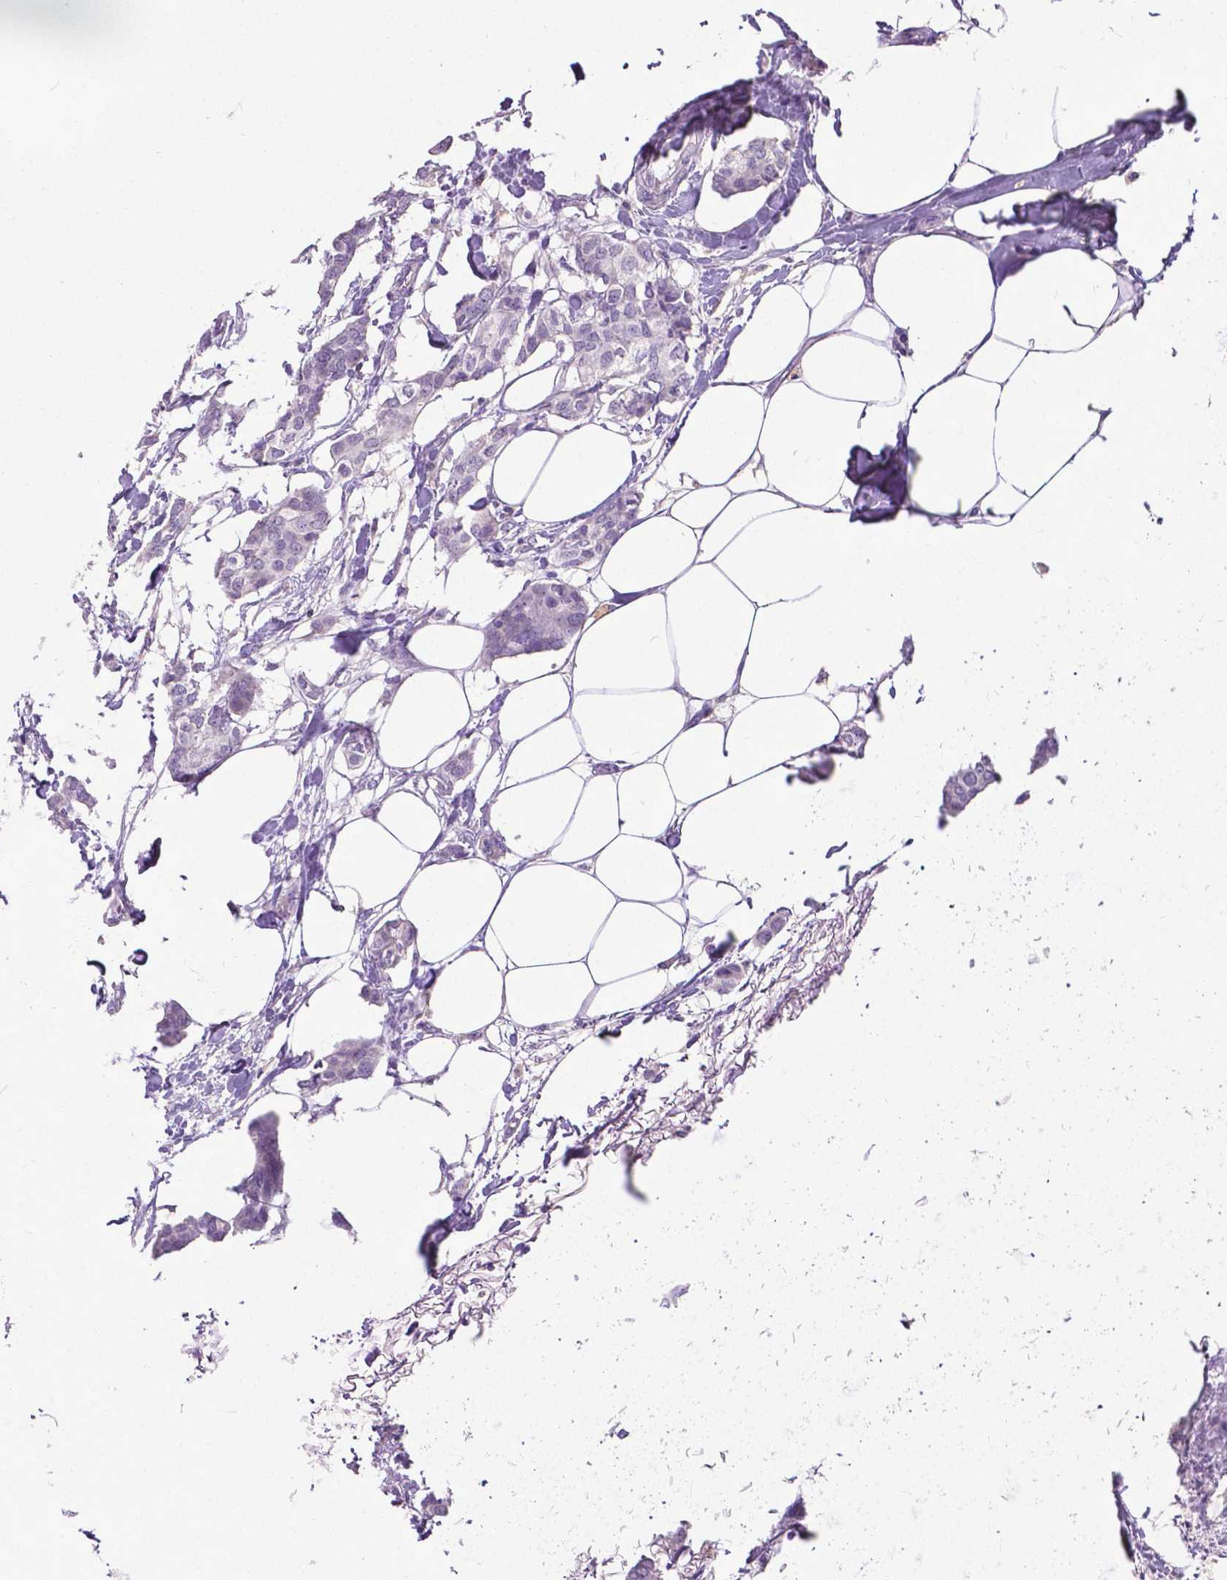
{"staining": {"intensity": "negative", "quantity": "none", "location": "none"}, "tissue": "breast cancer", "cell_type": "Tumor cells", "image_type": "cancer", "snomed": [{"axis": "morphology", "description": "Duct carcinoma"}, {"axis": "topography", "description": "Breast"}], "caption": "Protein analysis of intraductal carcinoma (breast) shows no significant expression in tumor cells.", "gene": "CD4", "patient": {"sex": "female", "age": 62}}